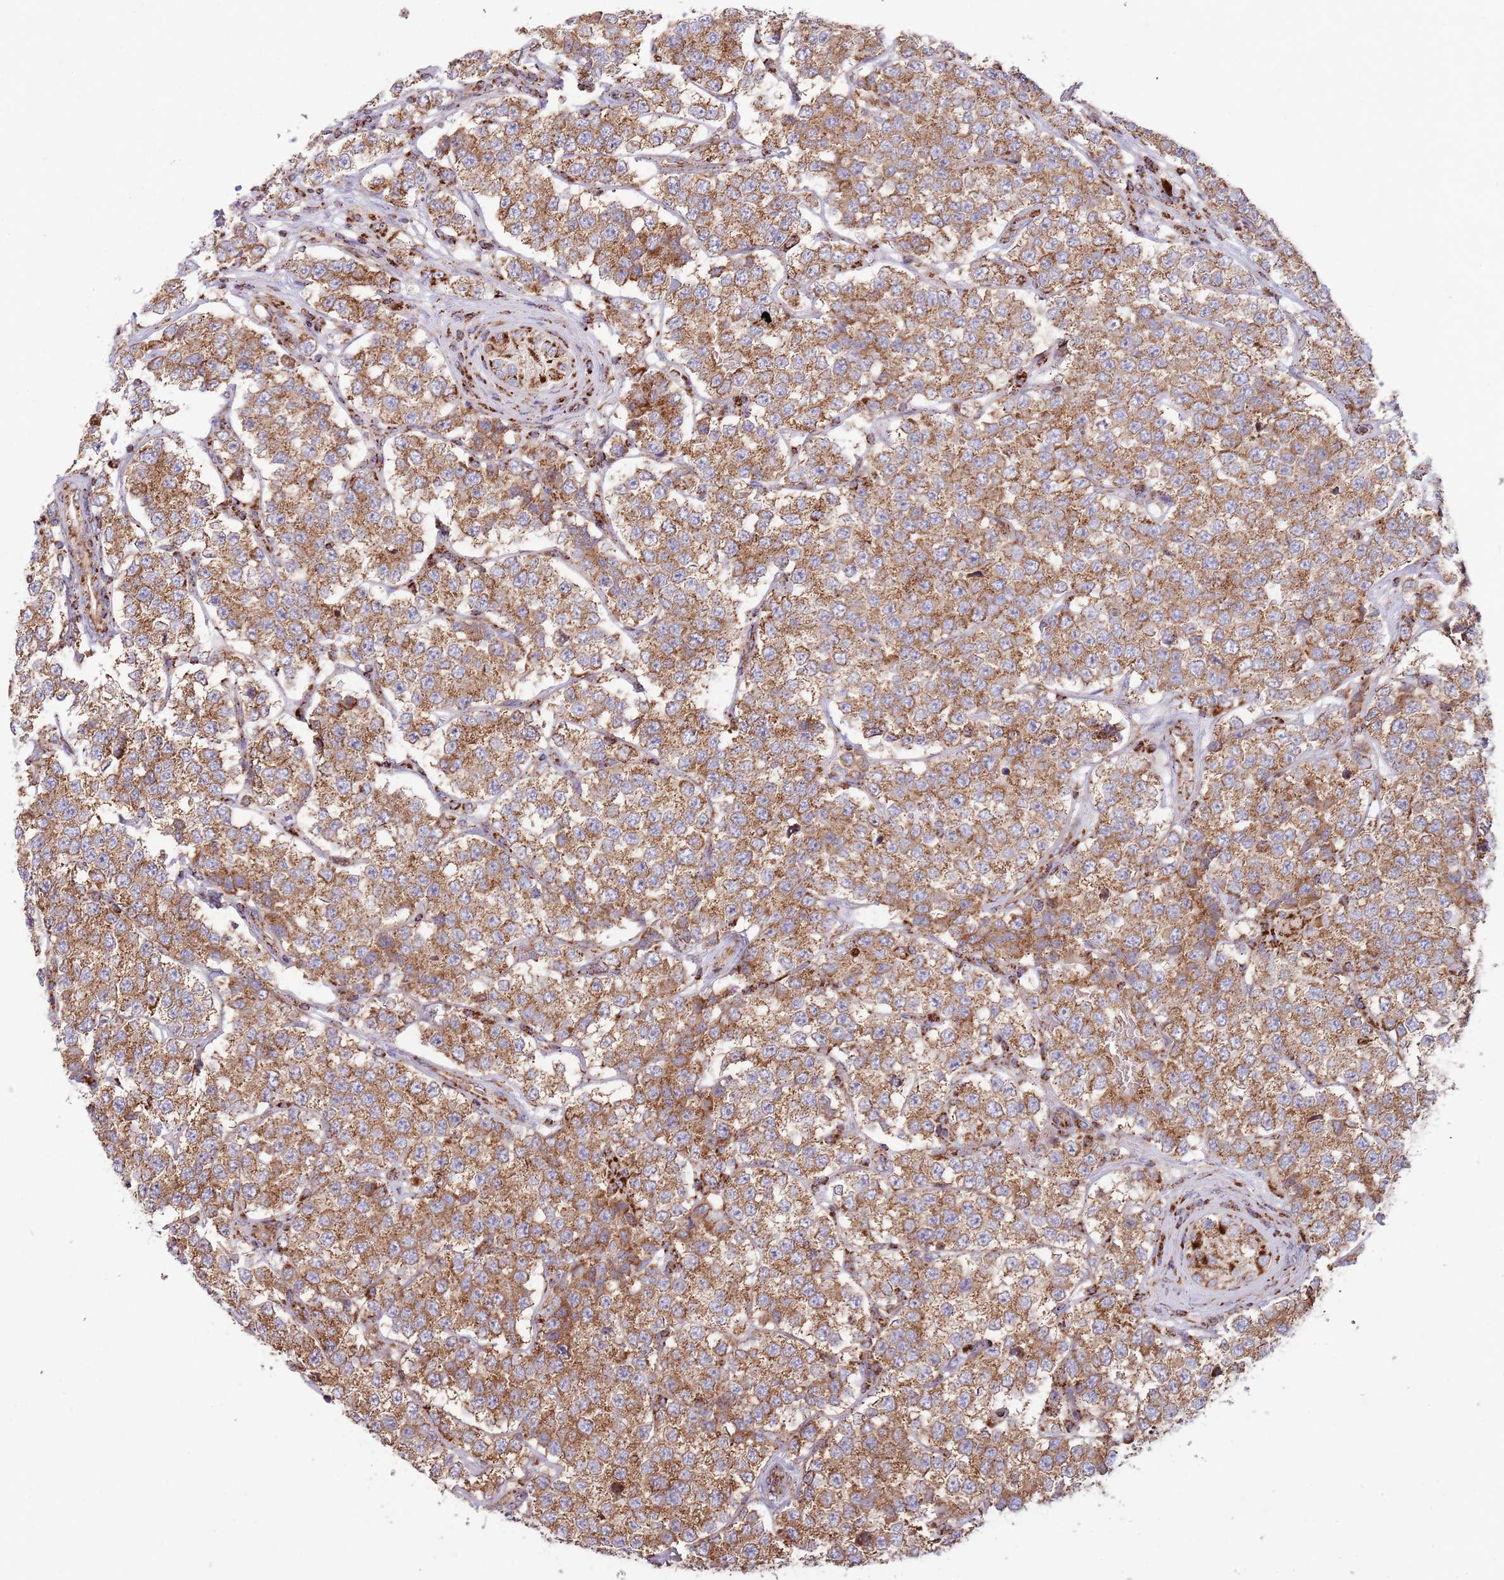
{"staining": {"intensity": "moderate", "quantity": ">75%", "location": "cytoplasmic/membranous"}, "tissue": "testis cancer", "cell_type": "Tumor cells", "image_type": "cancer", "snomed": [{"axis": "morphology", "description": "Seminoma, NOS"}, {"axis": "topography", "description": "Testis"}], "caption": "Immunohistochemical staining of seminoma (testis) demonstrates medium levels of moderate cytoplasmic/membranous expression in about >75% of tumor cells. The protein is stained brown, and the nuclei are stained in blue (DAB (3,3'-diaminobenzidine) IHC with brightfield microscopy, high magnification).", "gene": "ATP5PD", "patient": {"sex": "male", "age": 34}}